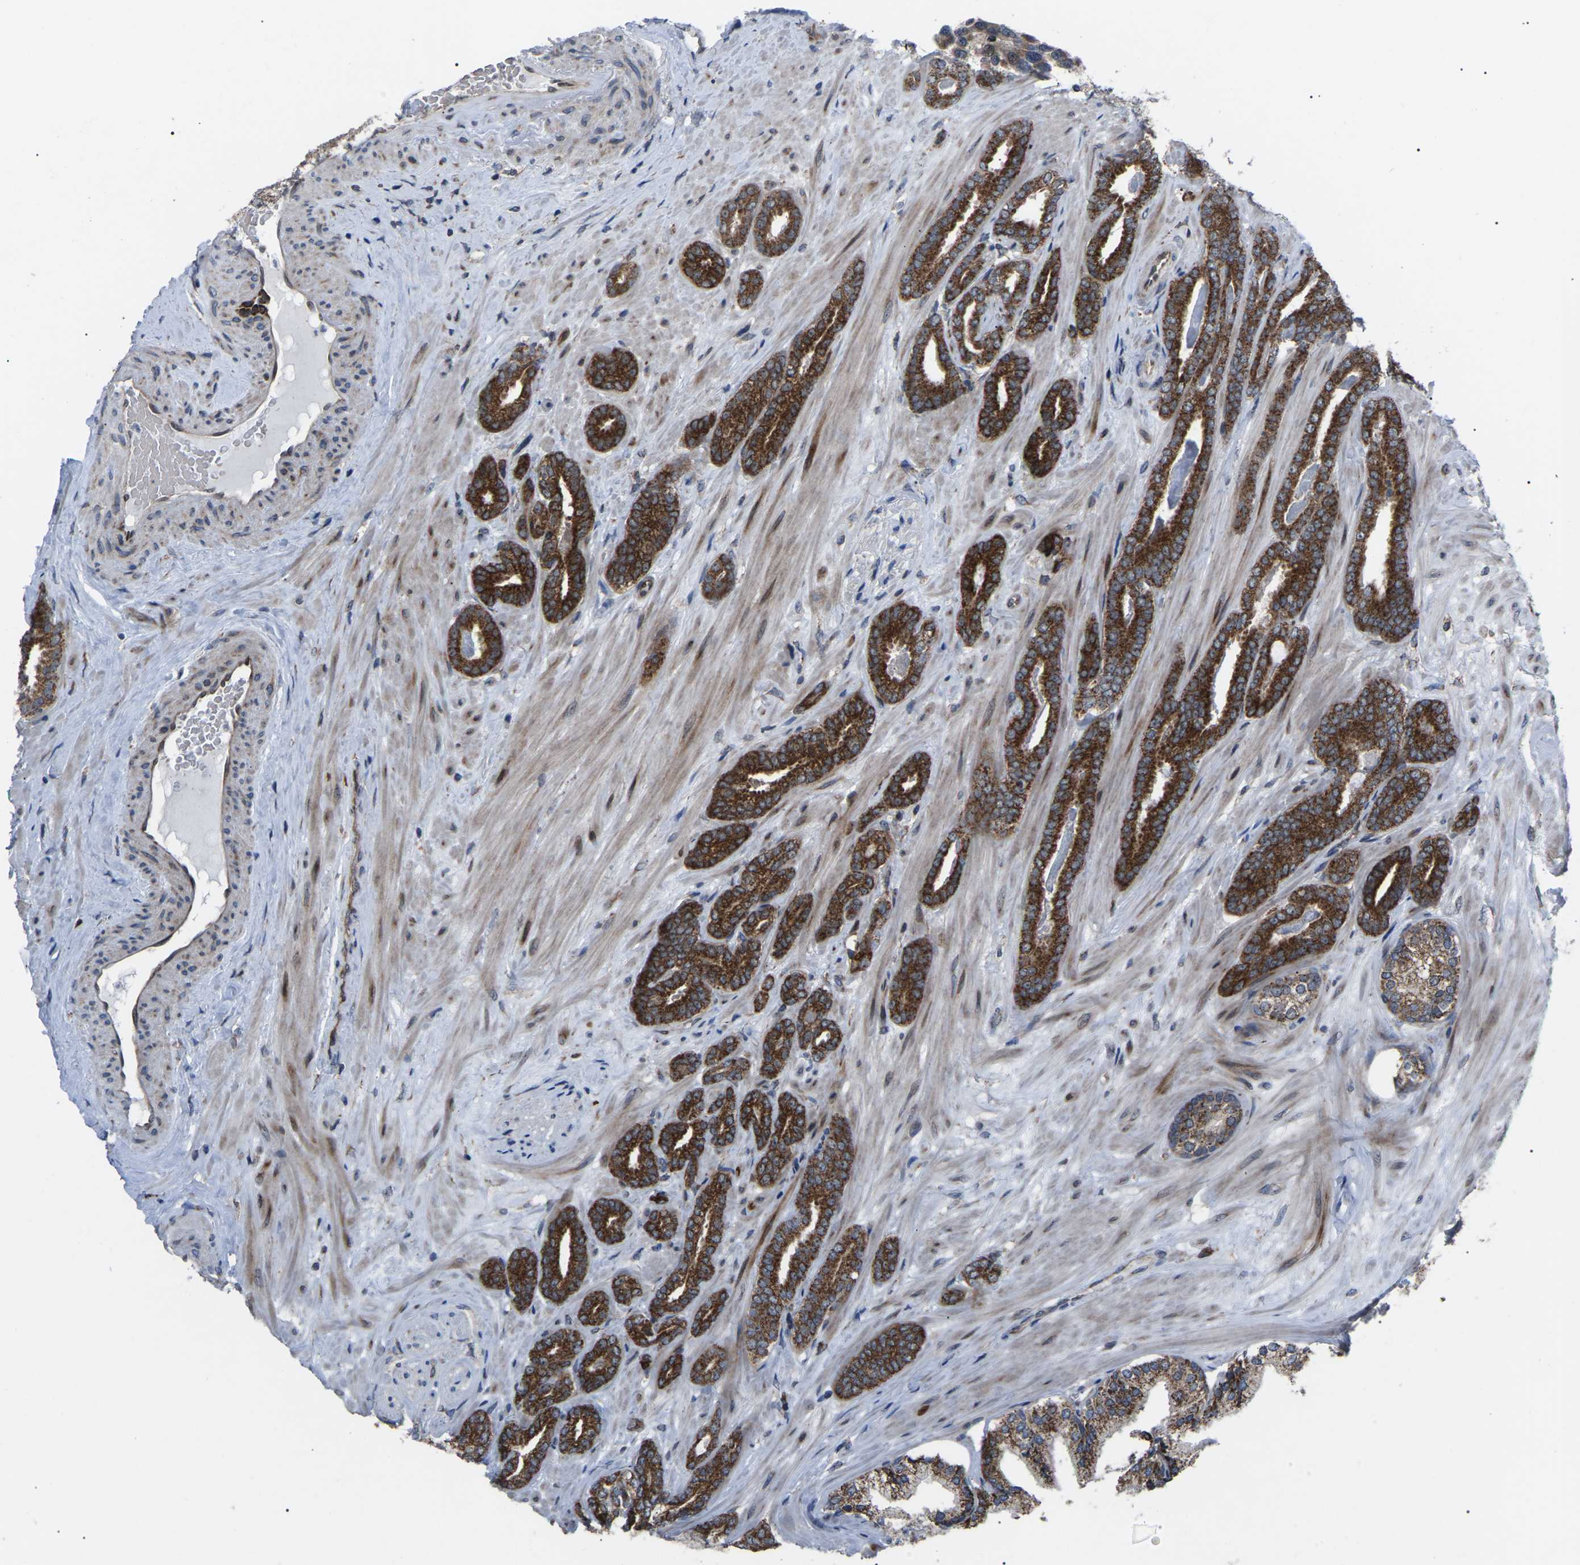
{"staining": {"intensity": "strong", "quantity": ">75%", "location": "cytoplasmic/membranous"}, "tissue": "prostate cancer", "cell_type": "Tumor cells", "image_type": "cancer", "snomed": [{"axis": "morphology", "description": "Adenocarcinoma, Low grade"}, {"axis": "topography", "description": "Prostate"}], "caption": "A brown stain shows strong cytoplasmic/membranous positivity of a protein in prostate cancer (adenocarcinoma (low-grade)) tumor cells.", "gene": "AGO2", "patient": {"sex": "male", "age": 63}}